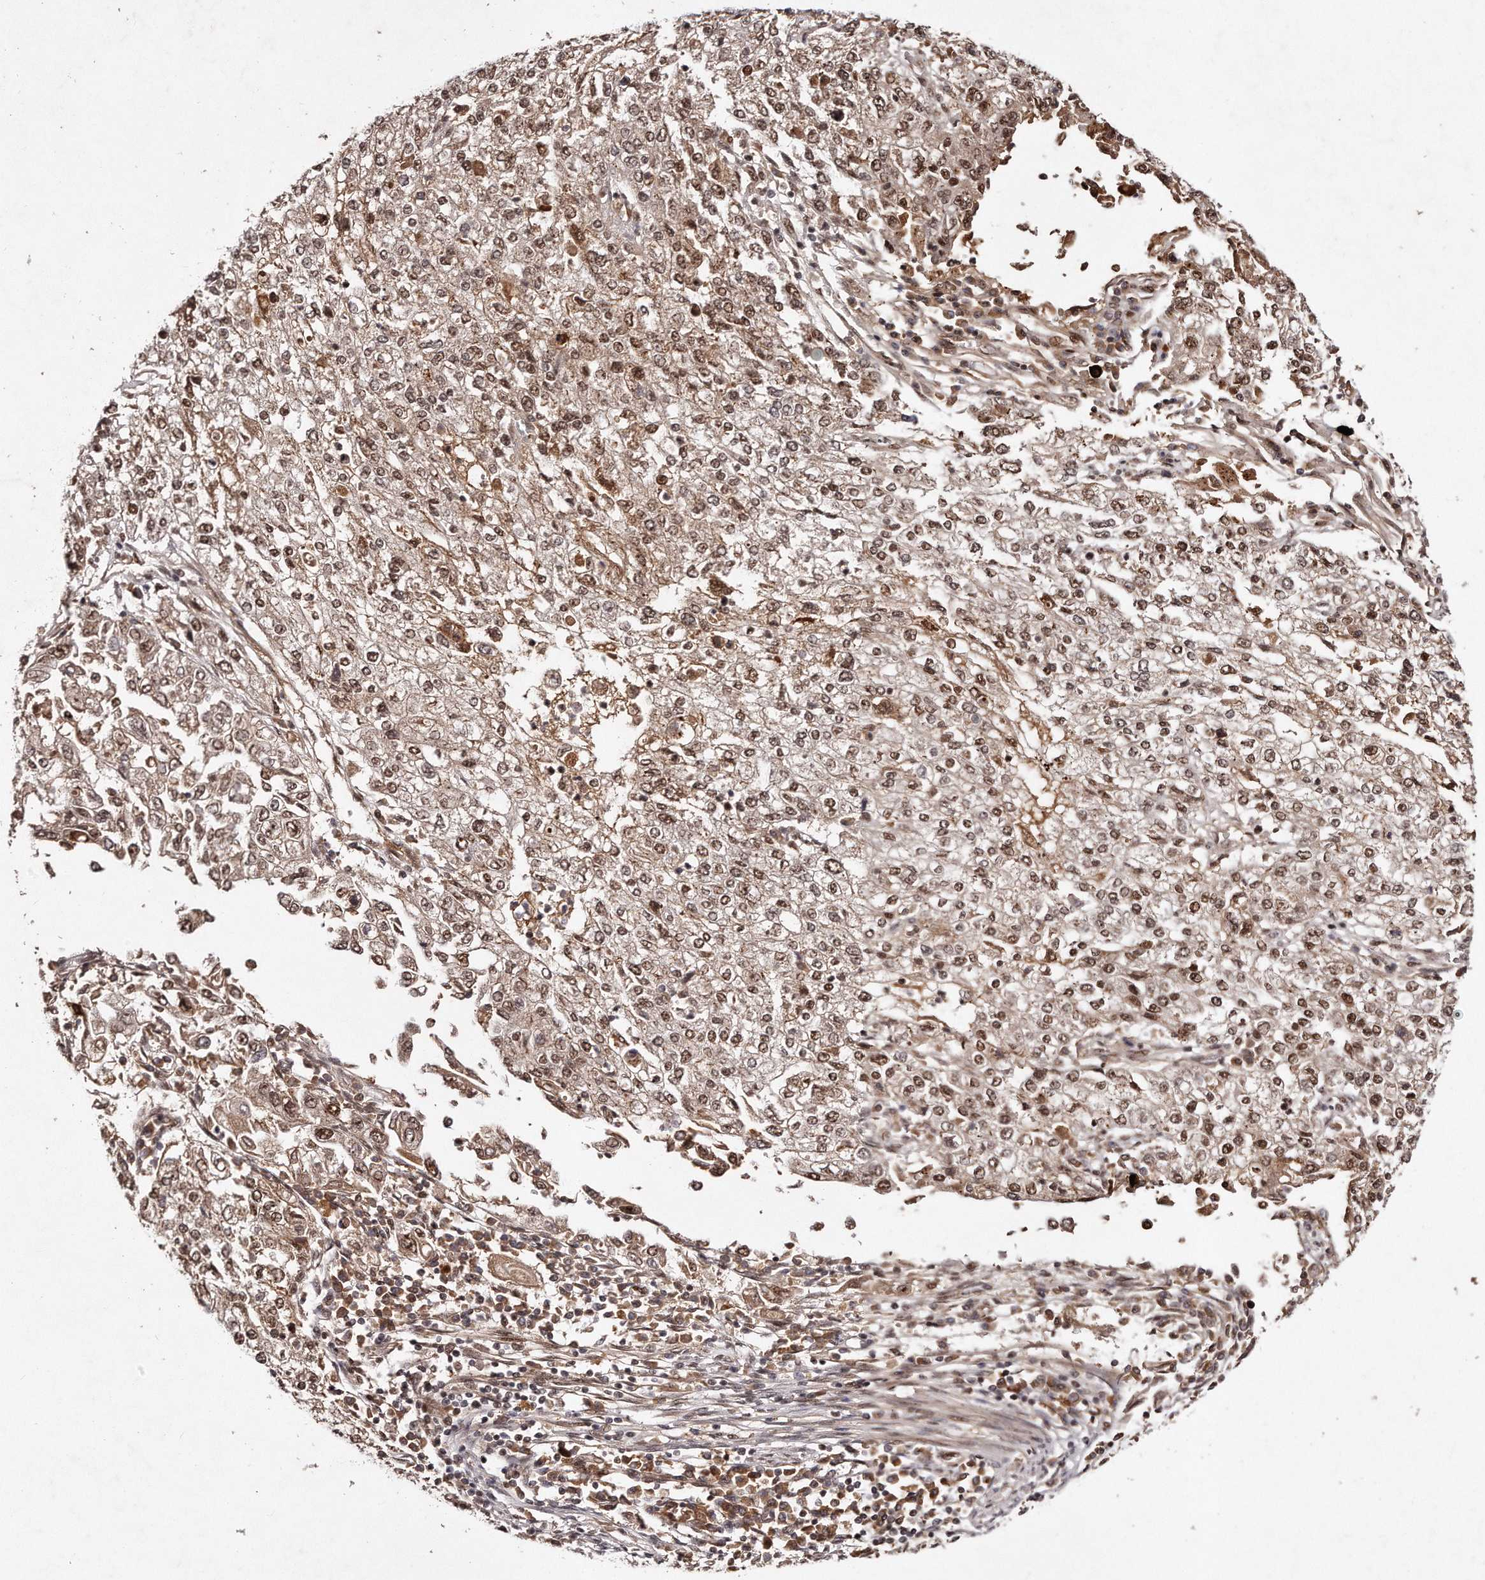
{"staining": {"intensity": "moderate", "quantity": ">75%", "location": "cytoplasmic/membranous,nuclear"}, "tissue": "endometrial cancer", "cell_type": "Tumor cells", "image_type": "cancer", "snomed": [{"axis": "morphology", "description": "Adenocarcinoma, NOS"}, {"axis": "topography", "description": "Endometrium"}], "caption": "This photomicrograph exhibits immunohistochemistry (IHC) staining of human endometrial cancer (adenocarcinoma), with medium moderate cytoplasmic/membranous and nuclear positivity in approximately >75% of tumor cells.", "gene": "SOX4", "patient": {"sex": "female", "age": 49}}